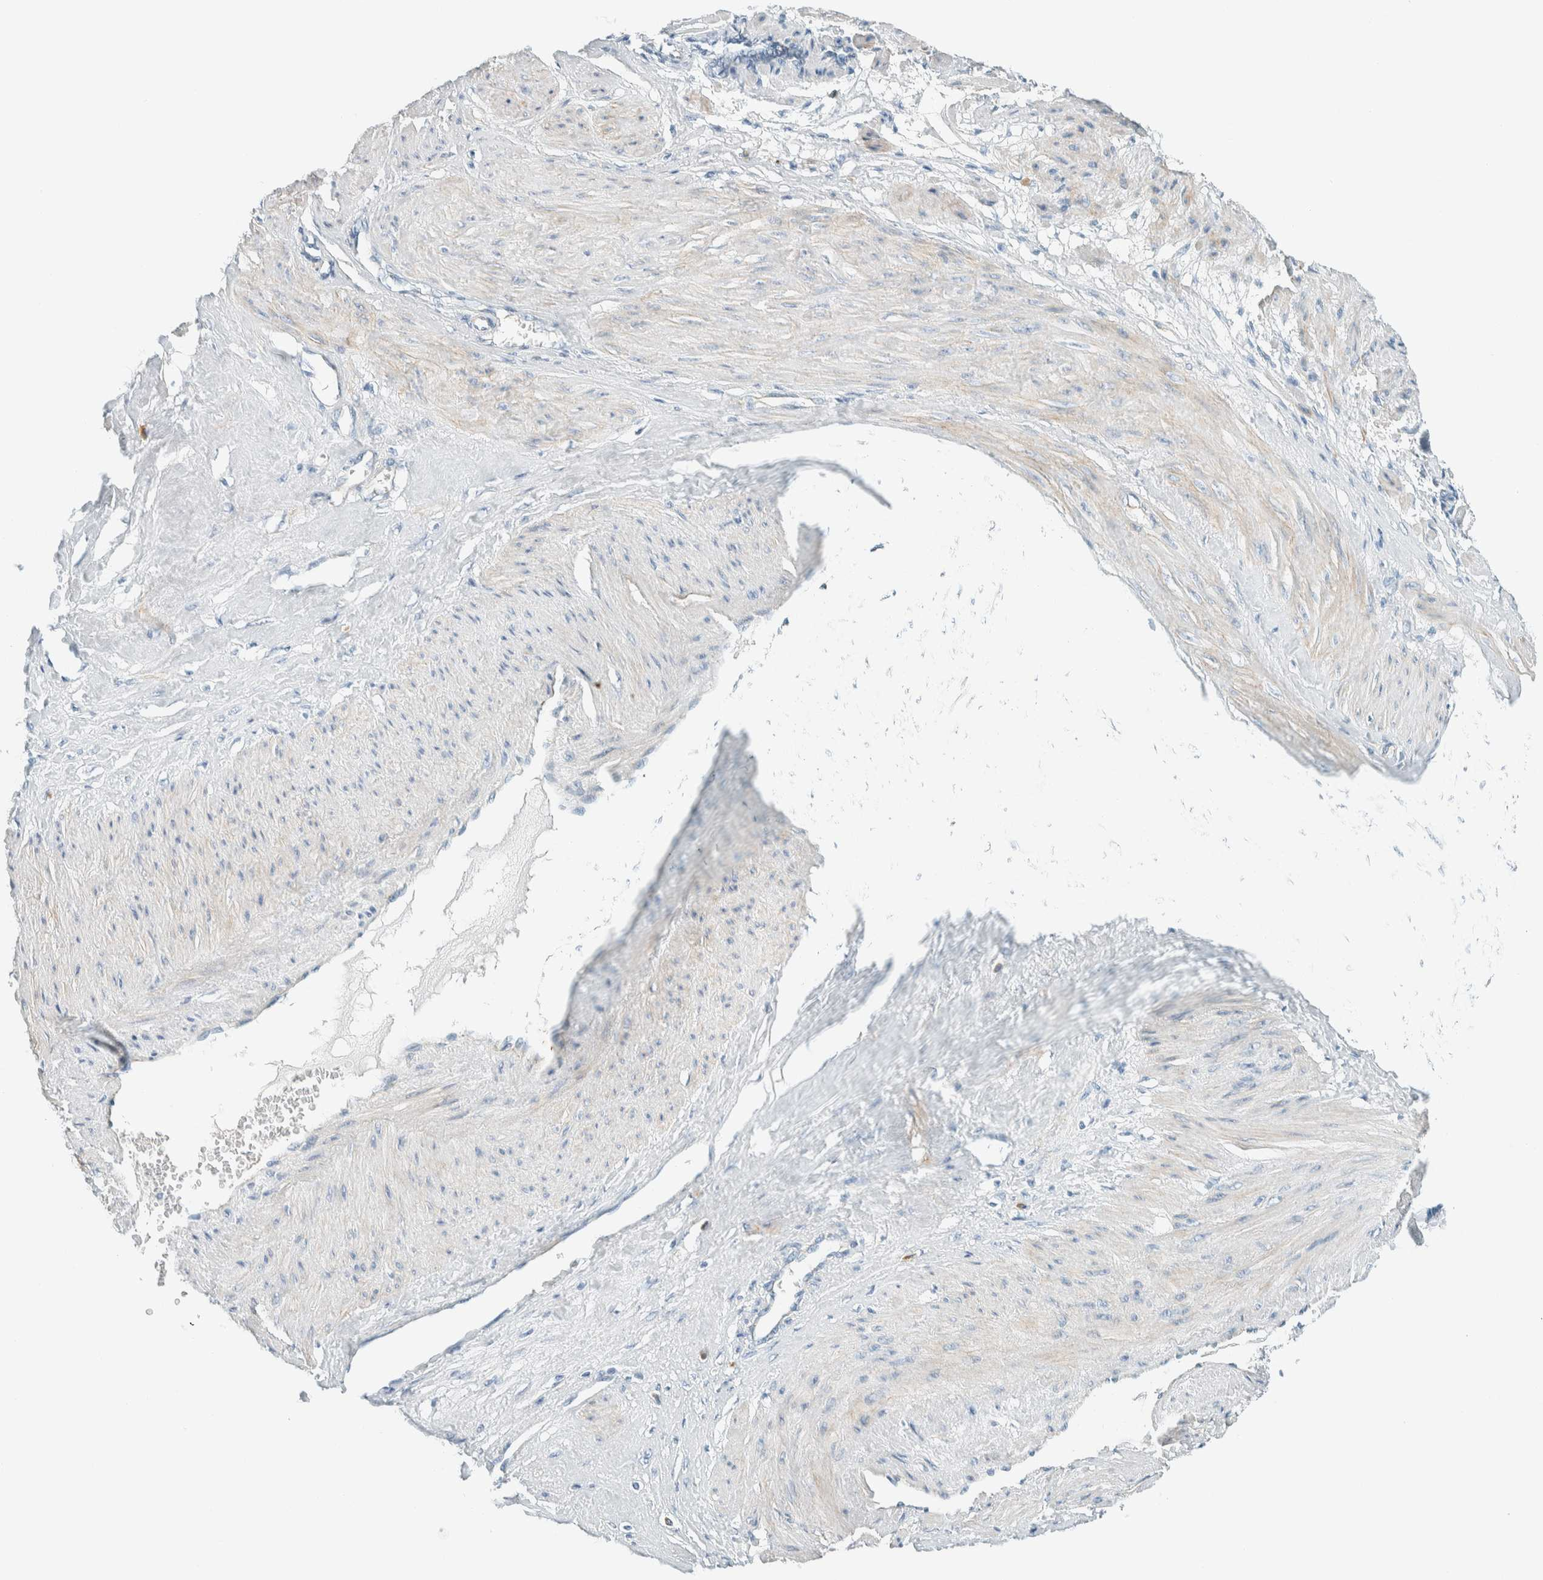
{"staining": {"intensity": "negative", "quantity": "none", "location": "none"}, "tissue": "smooth muscle", "cell_type": "Smooth muscle cells", "image_type": "normal", "snomed": [{"axis": "morphology", "description": "Normal tissue, NOS"}, {"axis": "topography", "description": "Endometrium"}], "caption": "Immunohistochemistry micrograph of benign smooth muscle stained for a protein (brown), which reveals no expression in smooth muscle cells. Nuclei are stained in blue.", "gene": "SLFN12", "patient": {"sex": "female", "age": 33}}